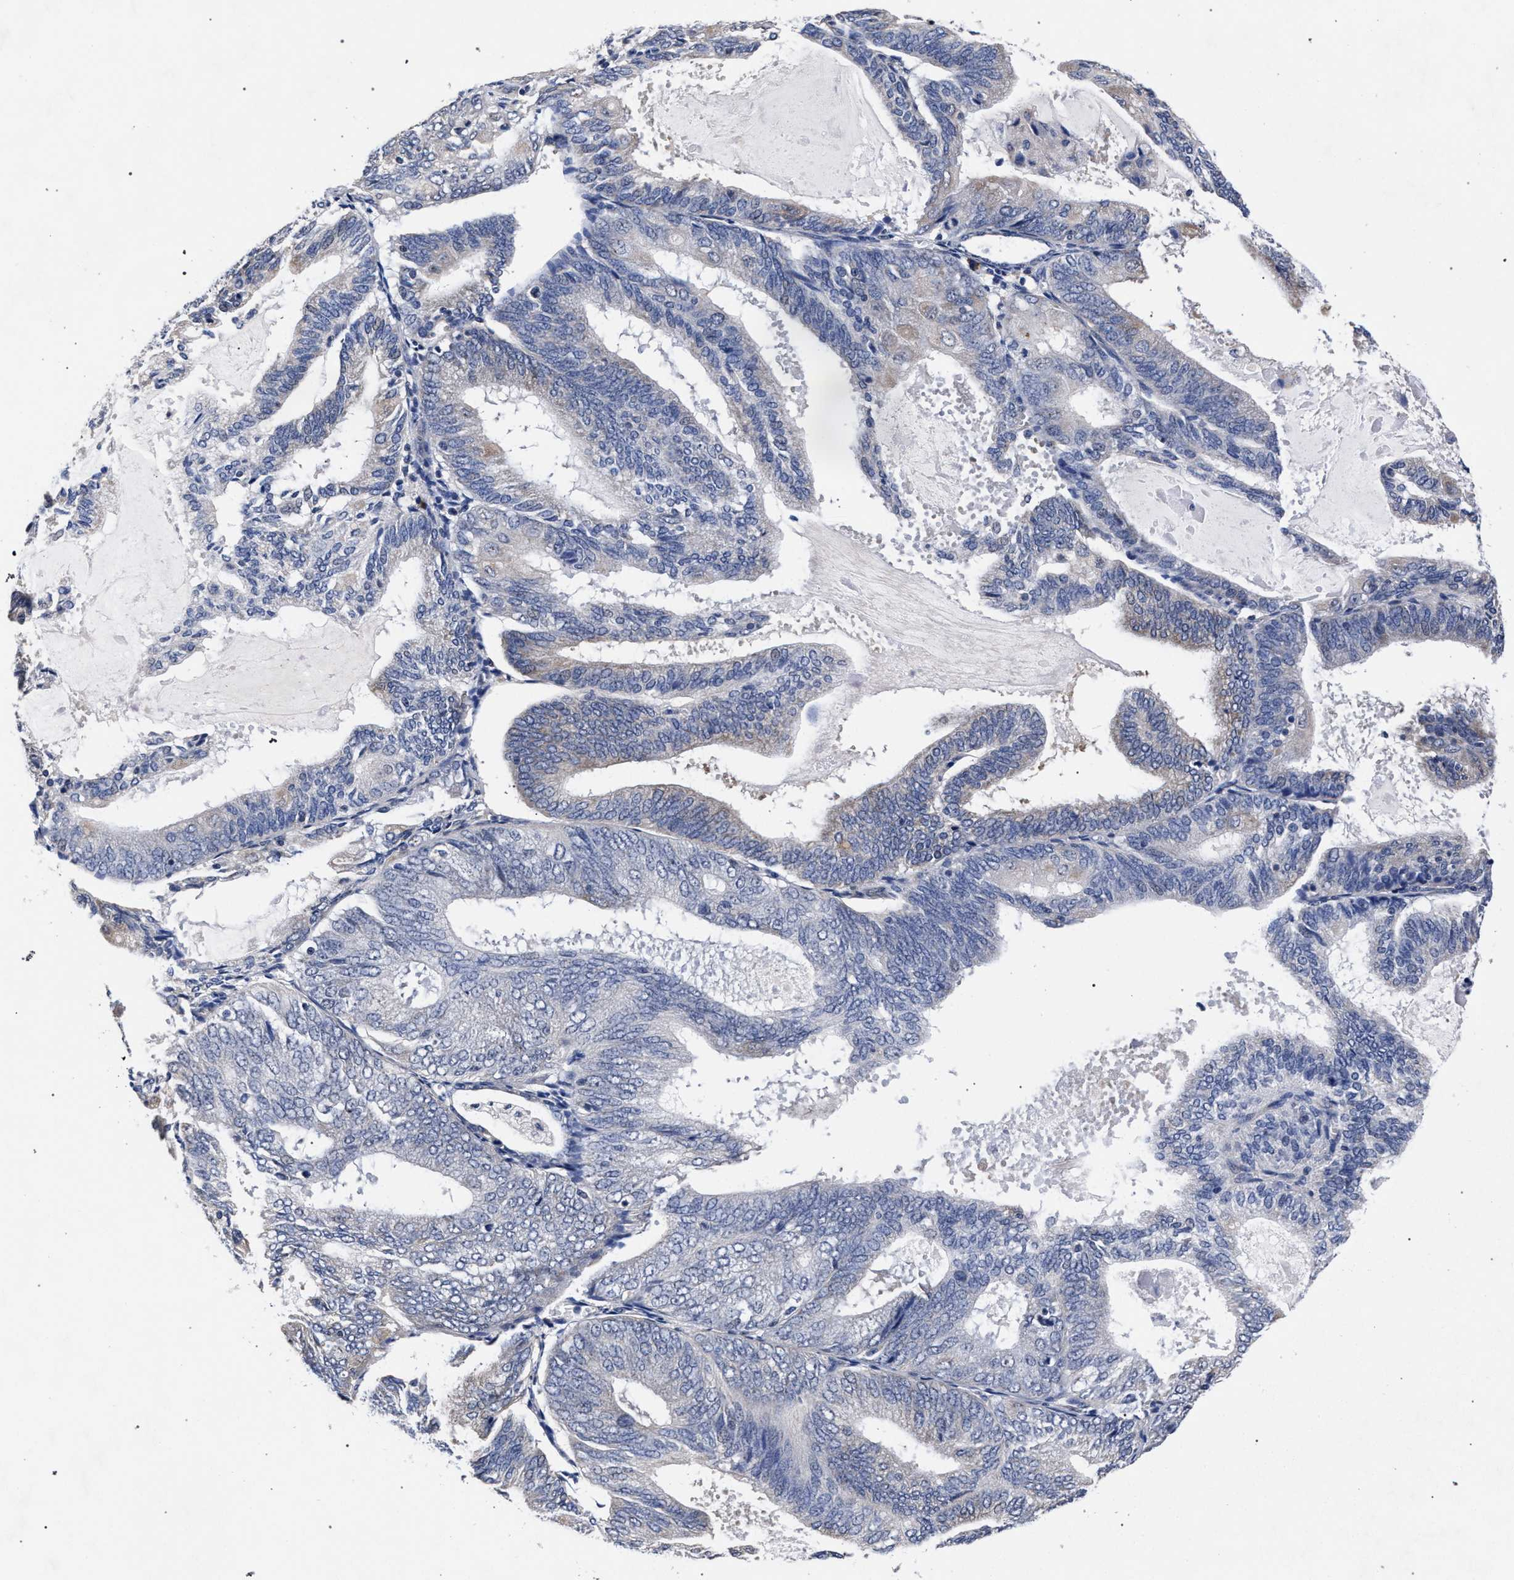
{"staining": {"intensity": "negative", "quantity": "none", "location": "none"}, "tissue": "endometrial cancer", "cell_type": "Tumor cells", "image_type": "cancer", "snomed": [{"axis": "morphology", "description": "Adenocarcinoma, NOS"}, {"axis": "topography", "description": "Endometrium"}], "caption": "DAB immunohistochemical staining of endometrial cancer exhibits no significant staining in tumor cells.", "gene": "CFAP95", "patient": {"sex": "female", "age": 81}}